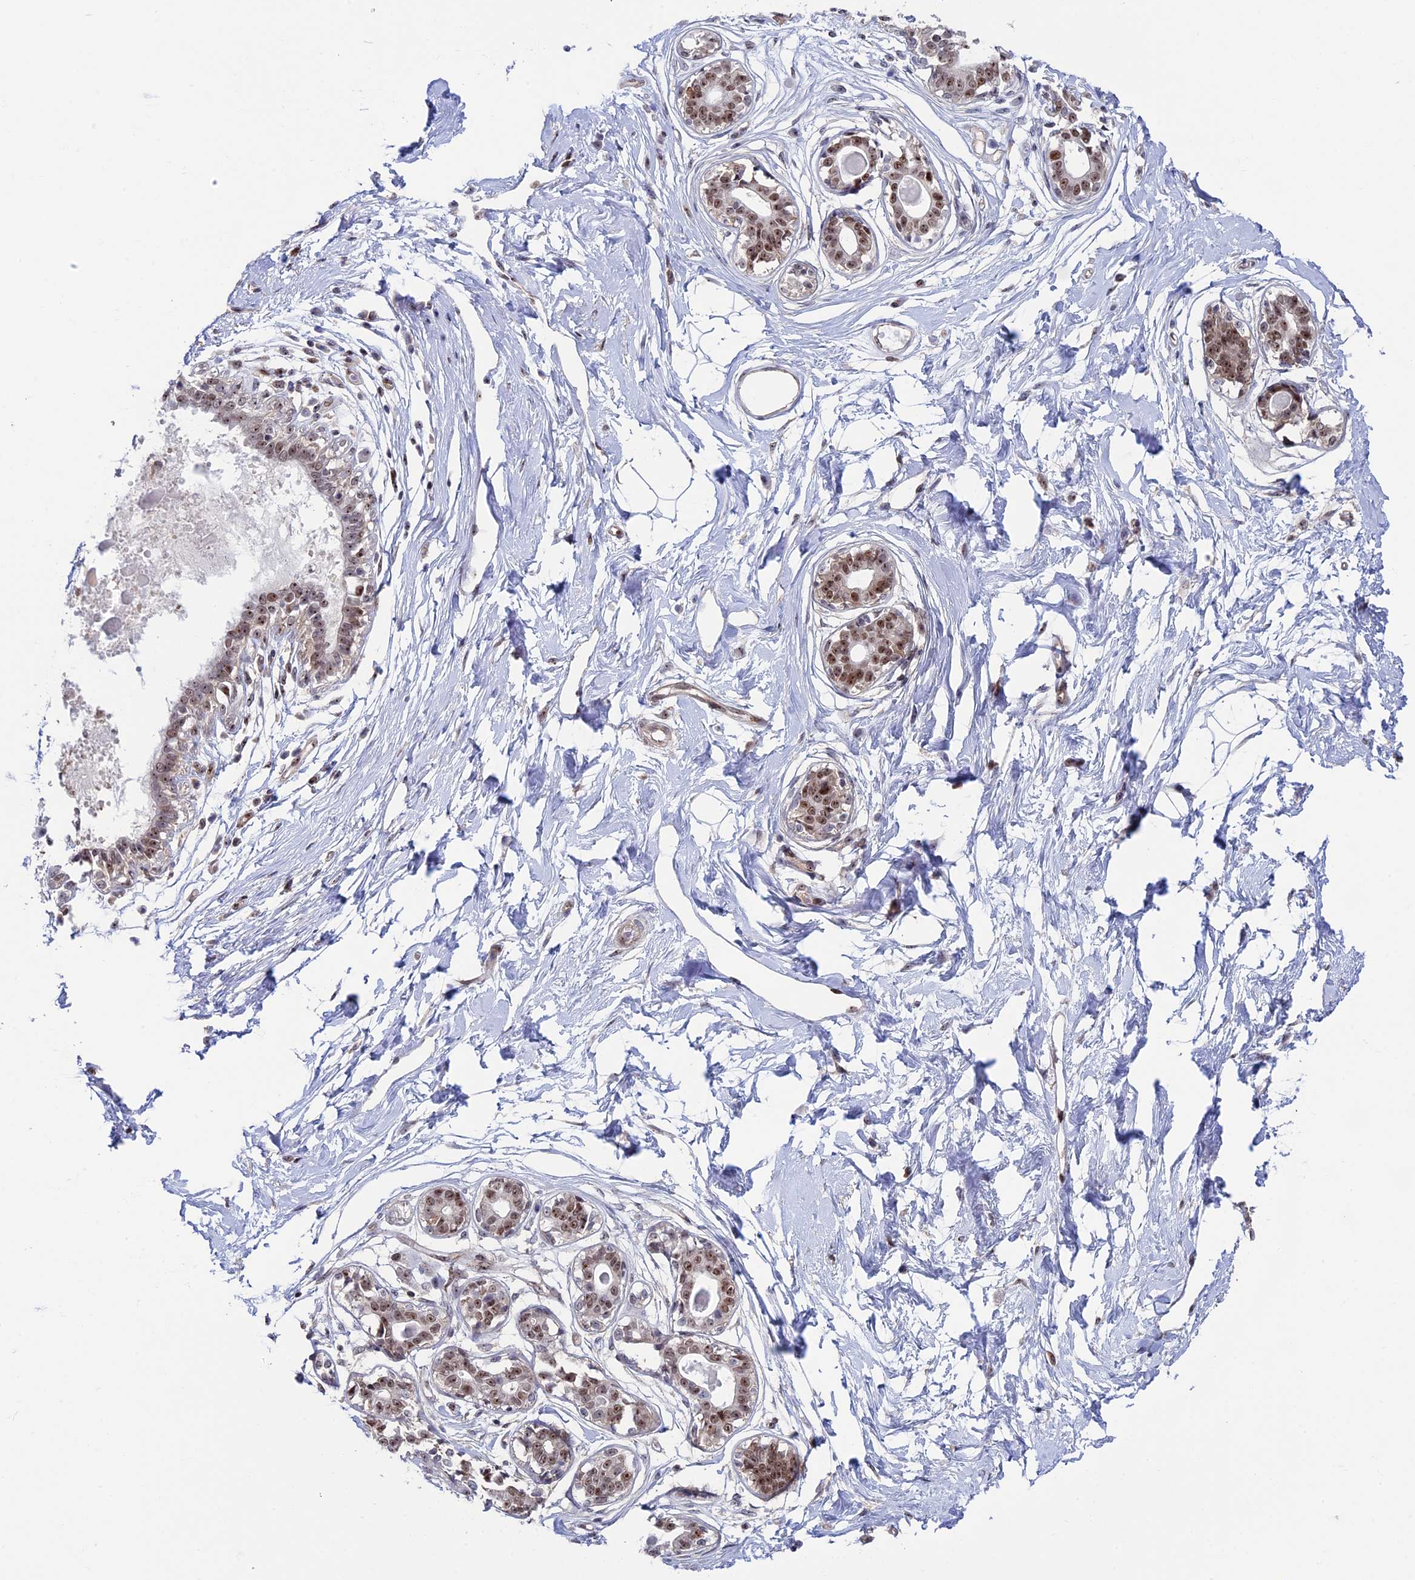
{"staining": {"intensity": "weak", "quantity": "25%-75%", "location": "nuclear"}, "tissue": "breast", "cell_type": "Adipocytes", "image_type": "normal", "snomed": [{"axis": "morphology", "description": "Normal tissue, NOS"}, {"axis": "topography", "description": "Breast"}], "caption": "Brown immunohistochemical staining in normal breast exhibits weak nuclear staining in about 25%-75% of adipocytes.", "gene": "CCDC86", "patient": {"sex": "female", "age": 45}}